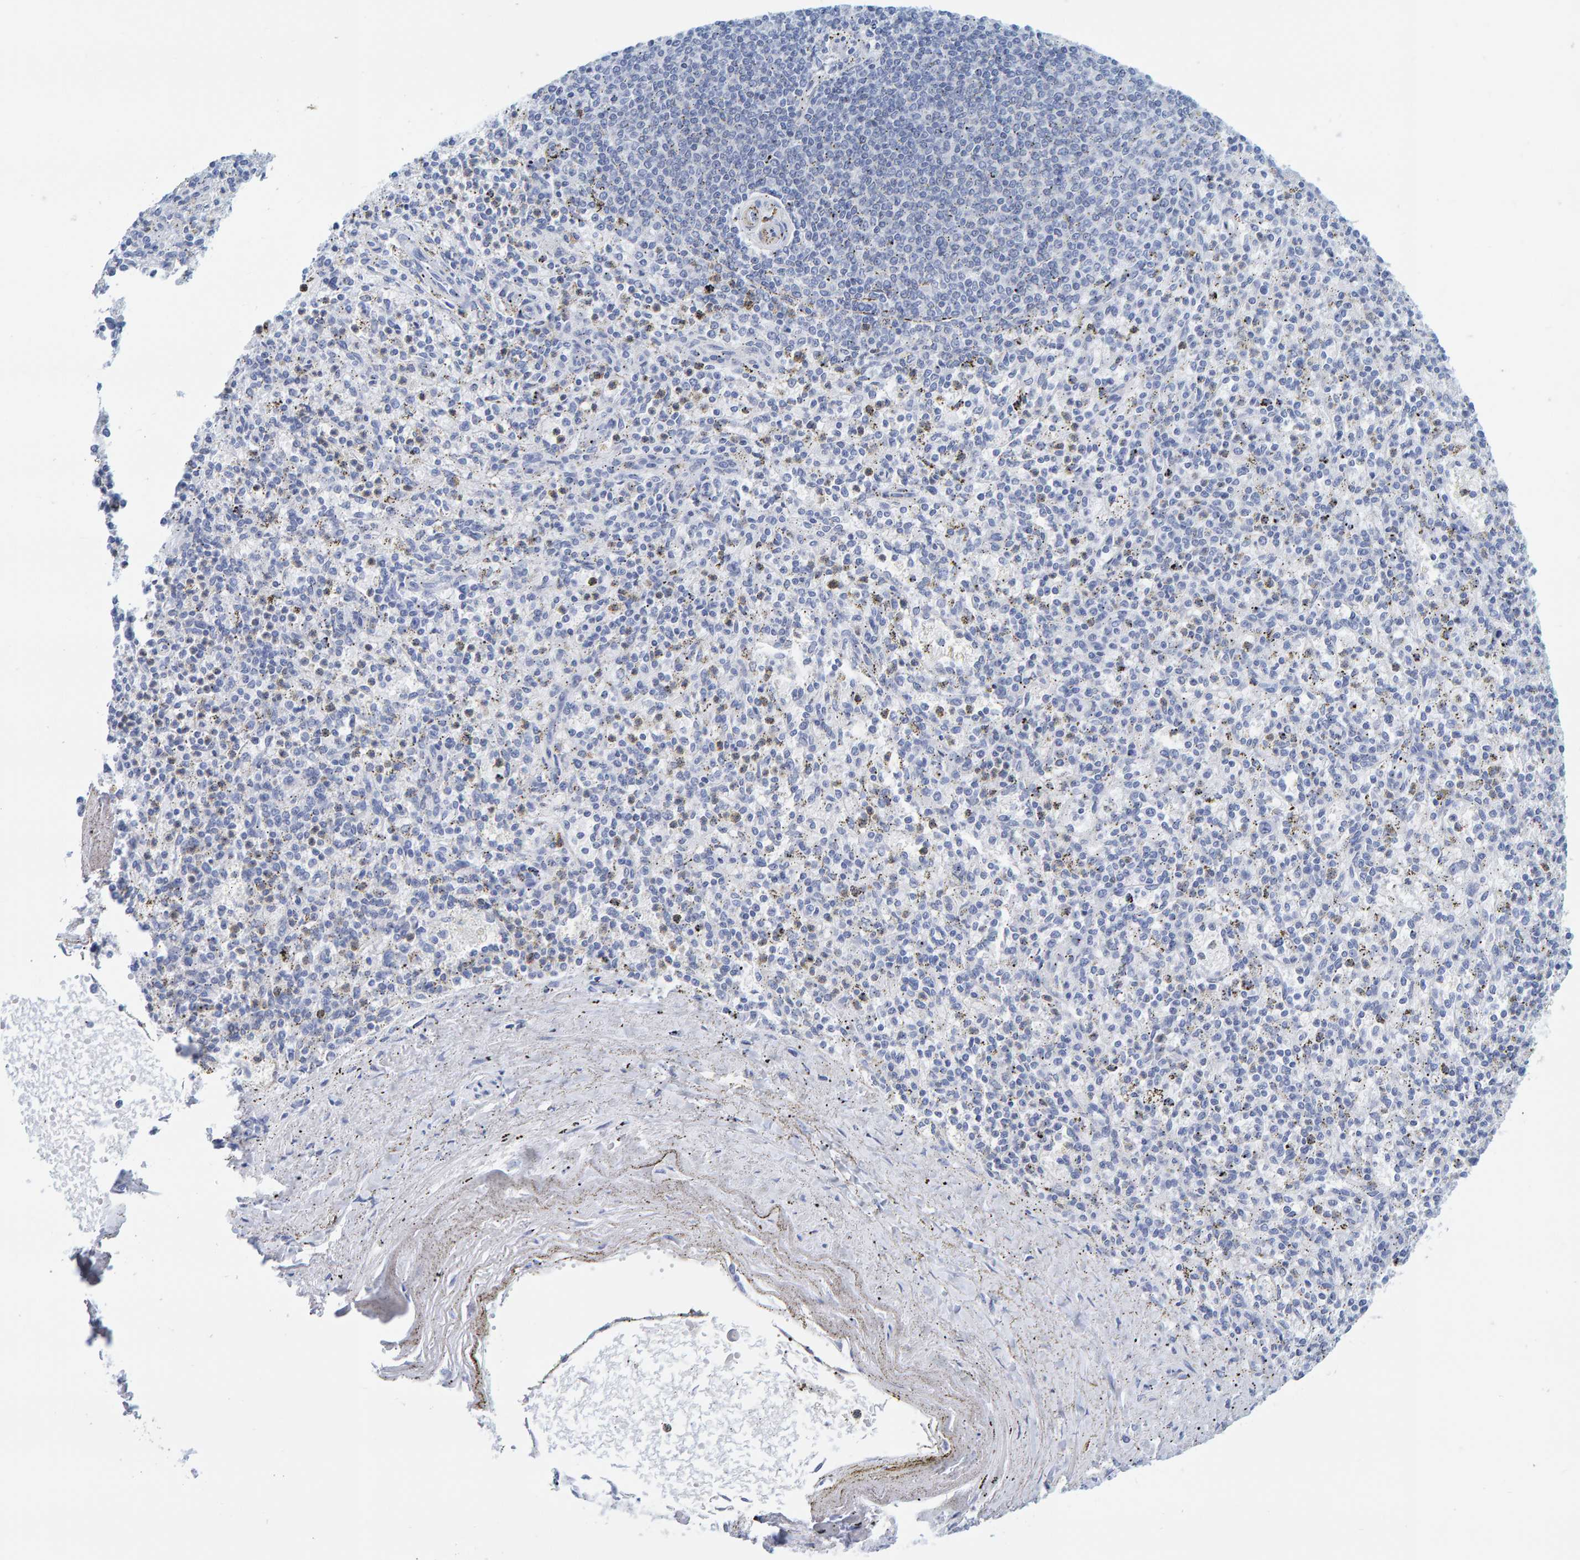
{"staining": {"intensity": "weak", "quantity": "25%-75%", "location": "cytoplasmic/membranous"}, "tissue": "spleen", "cell_type": "Cells in red pulp", "image_type": "normal", "snomed": [{"axis": "morphology", "description": "Normal tissue, NOS"}, {"axis": "topography", "description": "Spleen"}], "caption": "The photomicrograph exhibits immunohistochemical staining of unremarkable spleen. There is weak cytoplasmic/membranous staining is appreciated in approximately 25%-75% of cells in red pulp.", "gene": "SFTPC", "patient": {"sex": "male", "age": 72}}